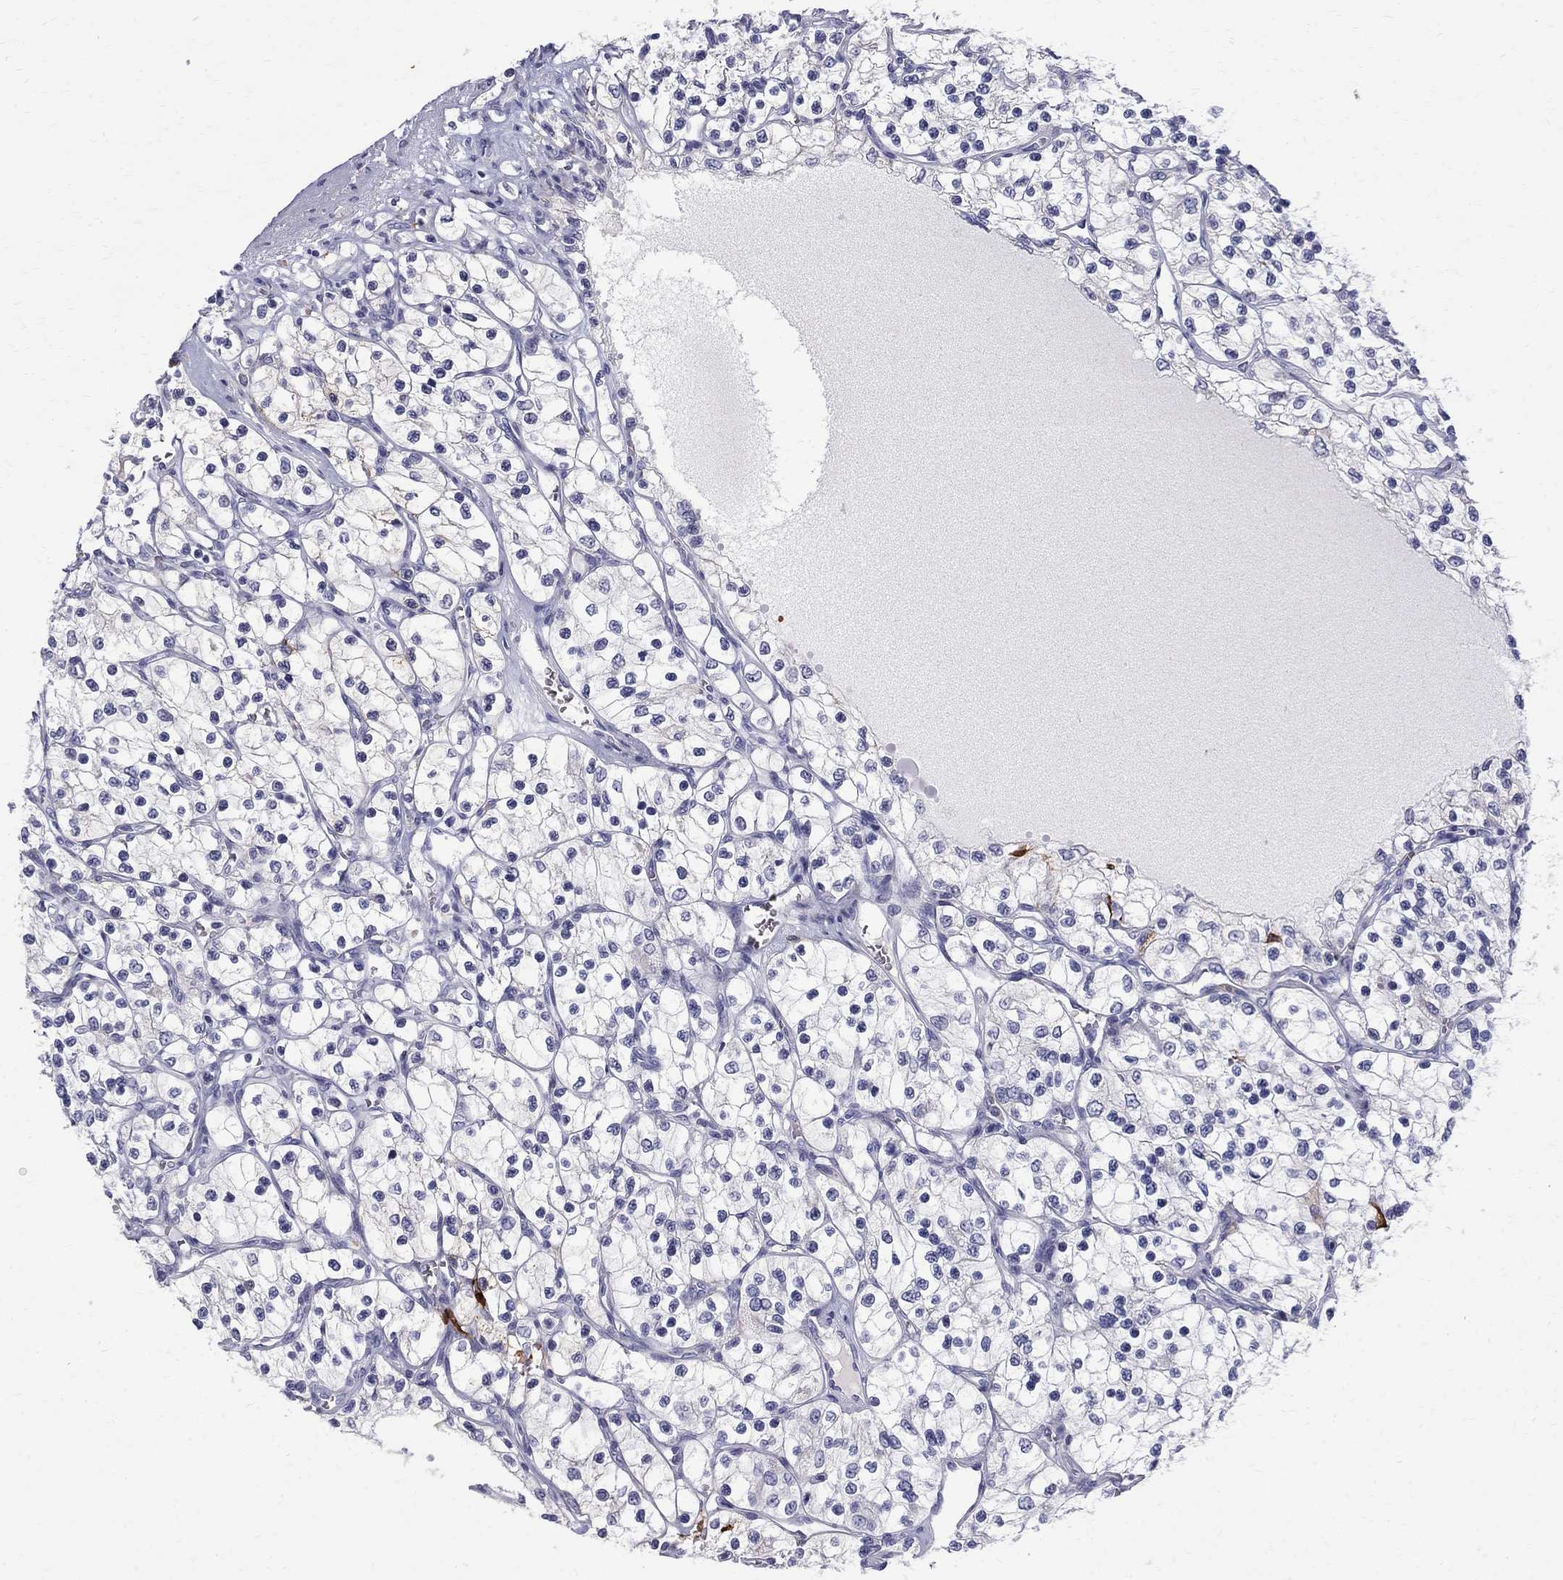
{"staining": {"intensity": "negative", "quantity": "none", "location": "none"}, "tissue": "renal cancer", "cell_type": "Tumor cells", "image_type": "cancer", "snomed": [{"axis": "morphology", "description": "Adenocarcinoma, NOS"}, {"axis": "topography", "description": "Kidney"}], "caption": "A photomicrograph of adenocarcinoma (renal) stained for a protein reveals no brown staining in tumor cells. Nuclei are stained in blue.", "gene": "AGER", "patient": {"sex": "female", "age": 69}}